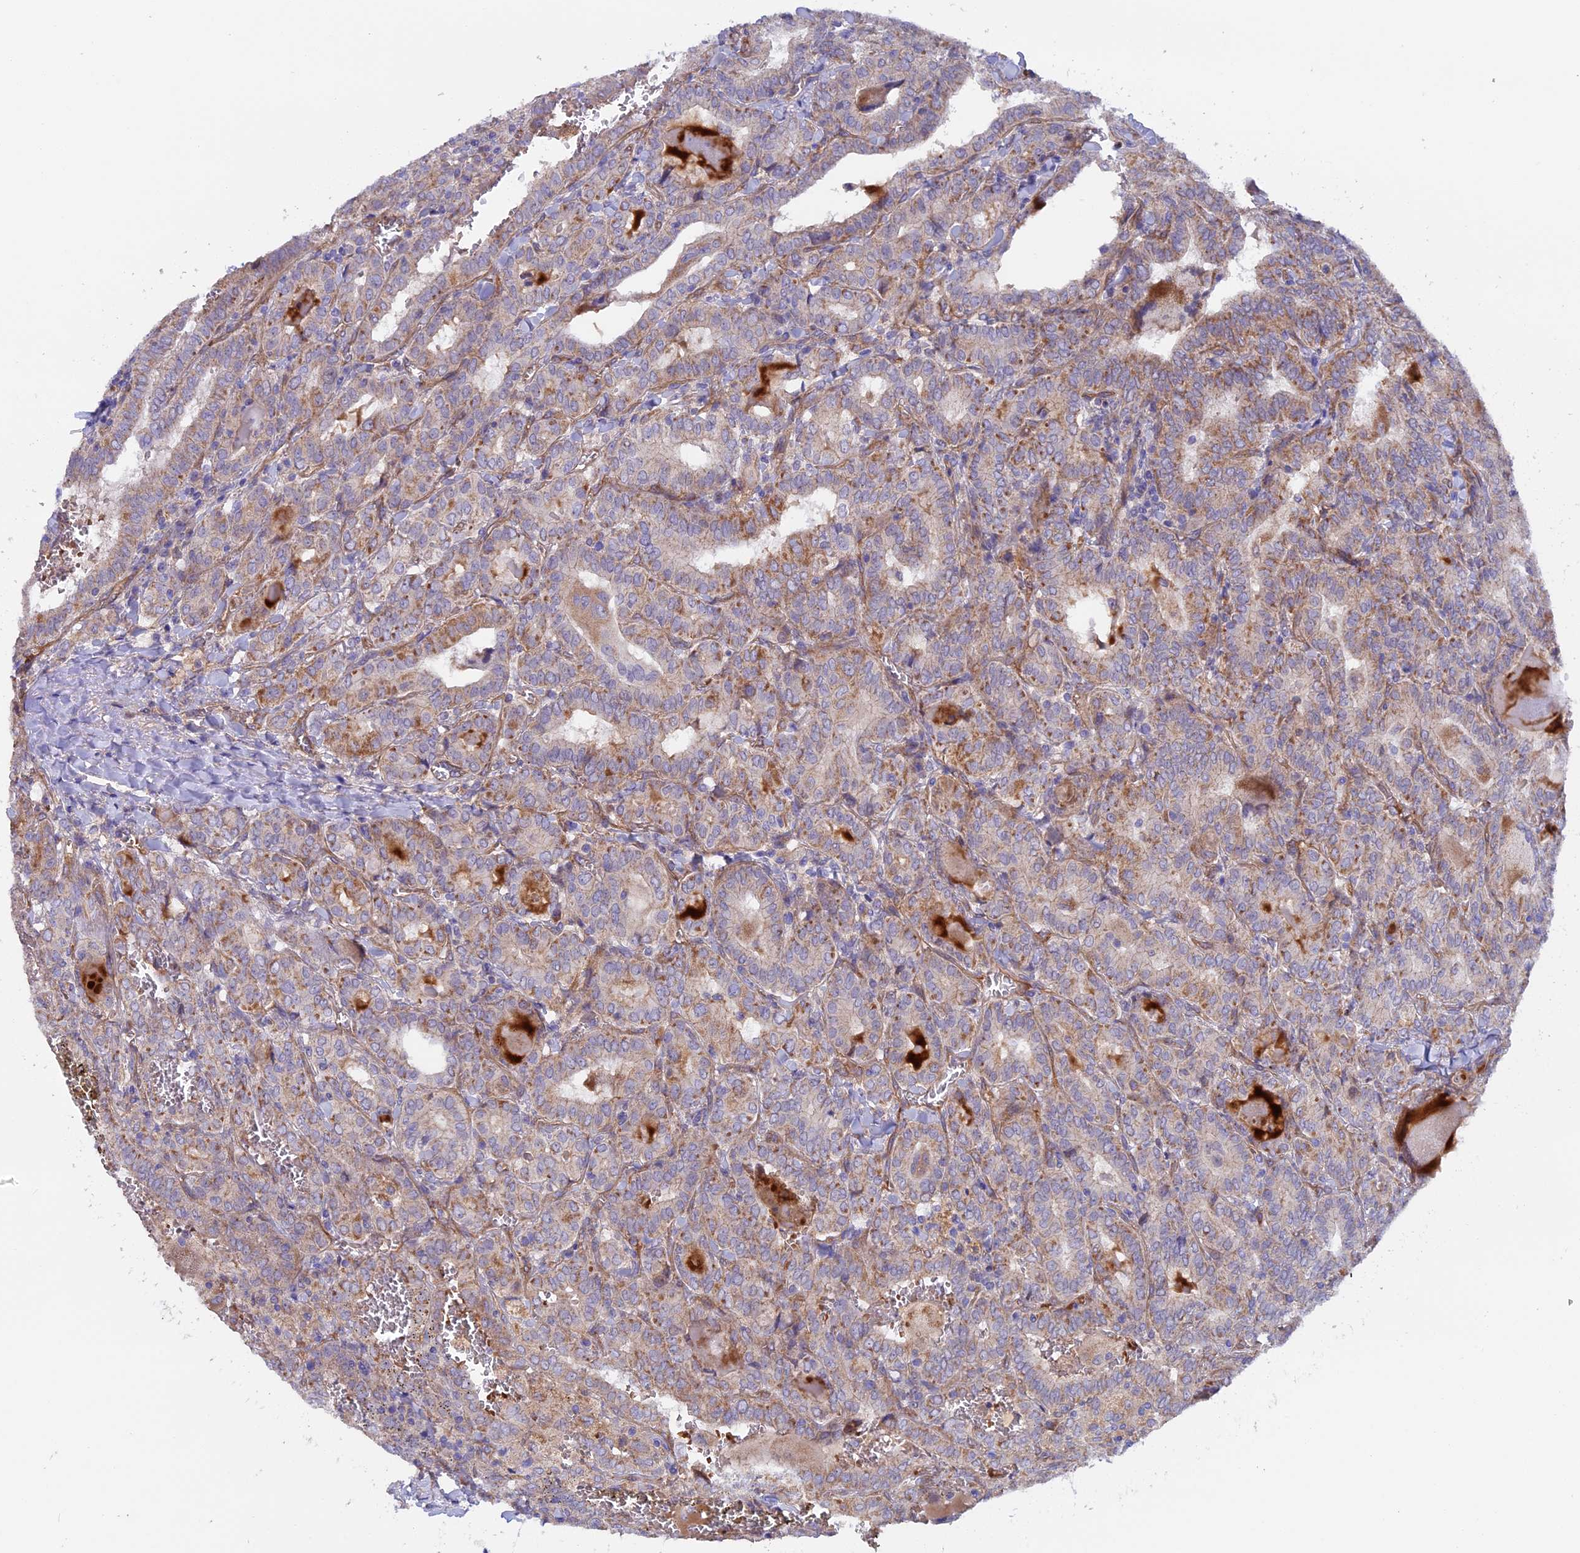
{"staining": {"intensity": "weak", "quantity": "25%-75%", "location": "cytoplasmic/membranous"}, "tissue": "thyroid cancer", "cell_type": "Tumor cells", "image_type": "cancer", "snomed": [{"axis": "morphology", "description": "Papillary adenocarcinoma, NOS"}, {"axis": "topography", "description": "Thyroid gland"}], "caption": "Brown immunohistochemical staining in thyroid cancer displays weak cytoplasmic/membranous expression in about 25%-75% of tumor cells. The staining was performed using DAB to visualize the protein expression in brown, while the nuclei were stained in blue with hematoxylin (Magnification: 20x).", "gene": "DUS3L", "patient": {"sex": "female", "age": 72}}